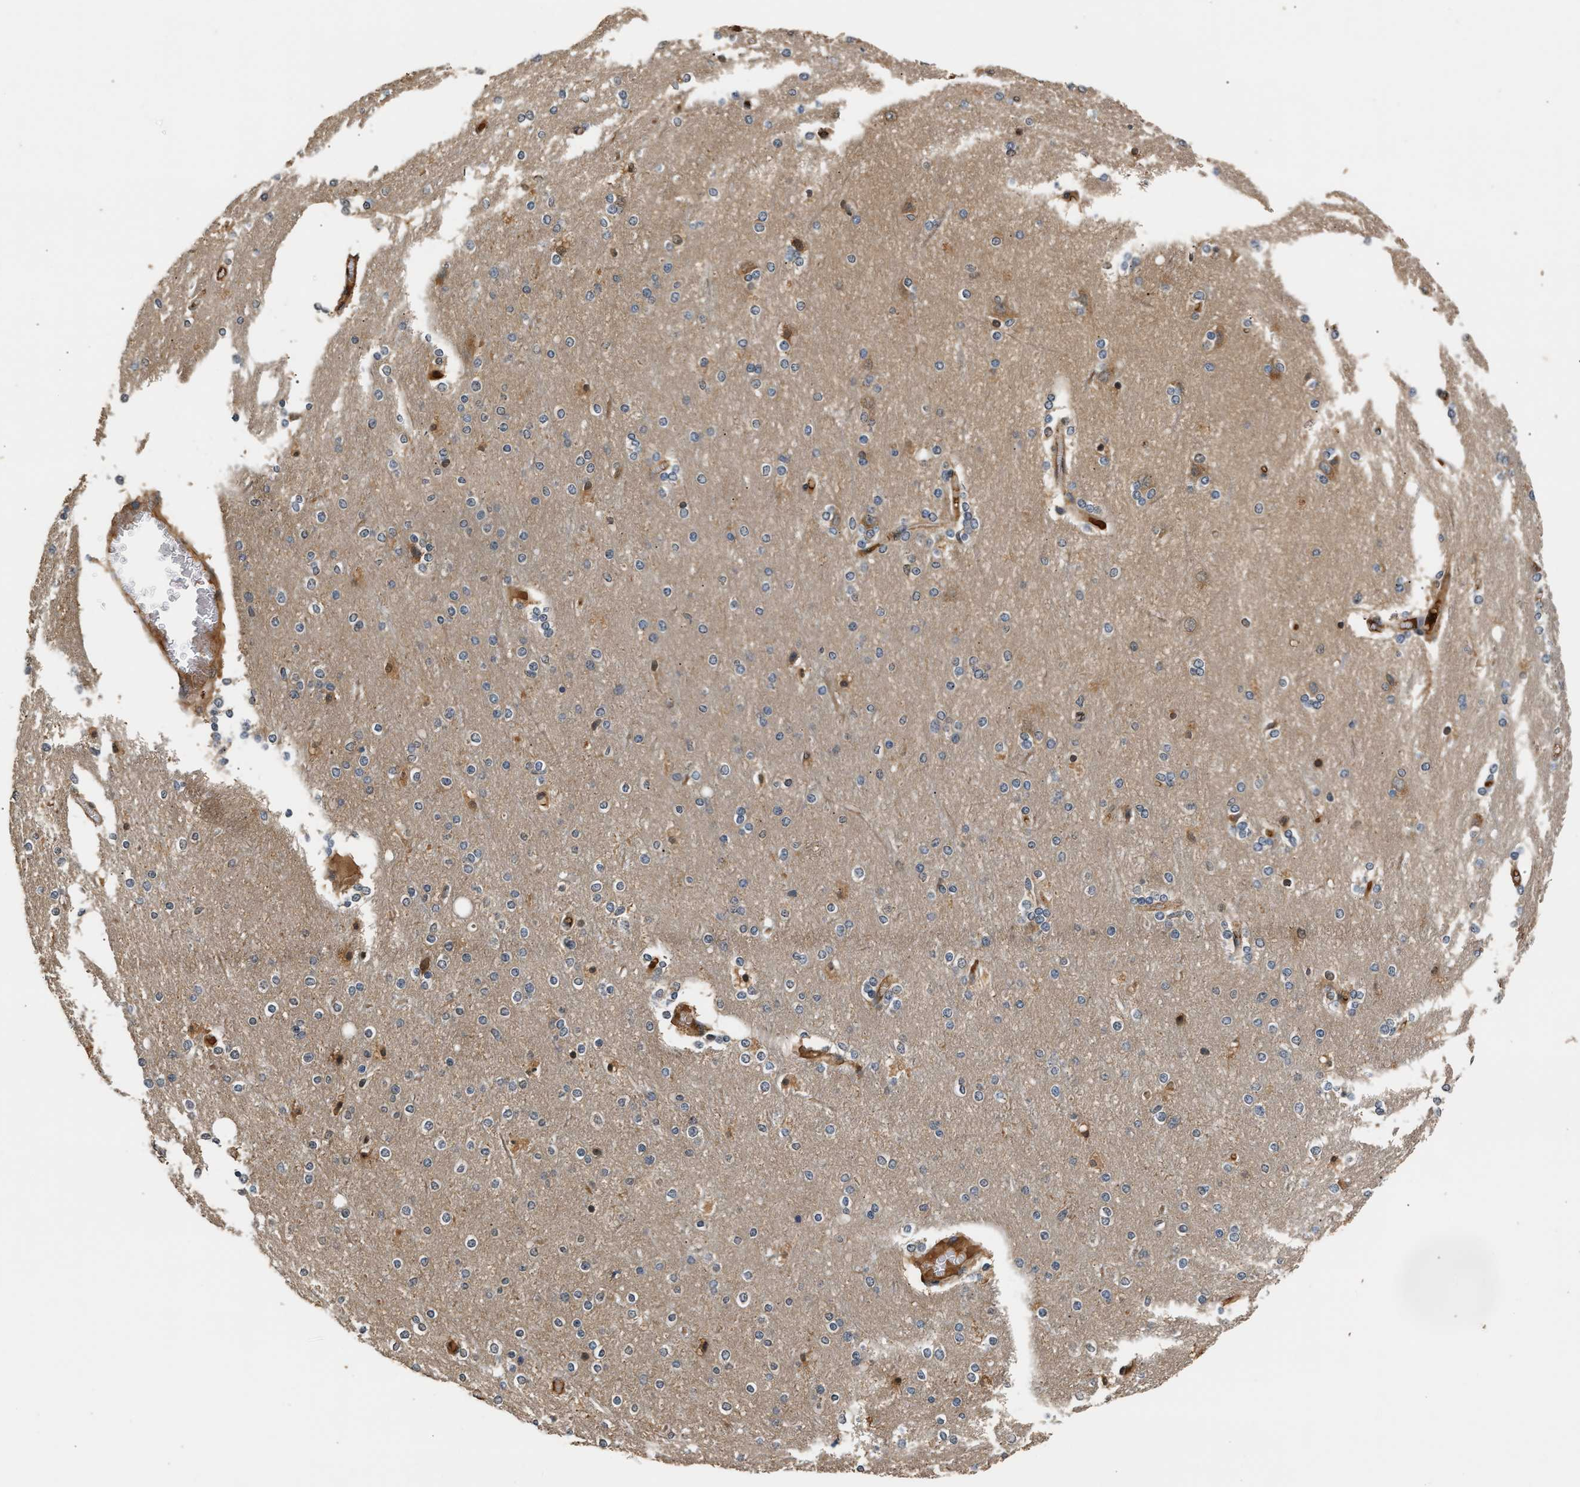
{"staining": {"intensity": "moderate", "quantity": ">75%", "location": "cytoplasmic/membranous"}, "tissue": "cerebral cortex", "cell_type": "Endothelial cells", "image_type": "normal", "snomed": [{"axis": "morphology", "description": "Normal tissue, NOS"}, {"axis": "topography", "description": "Cerebral cortex"}], "caption": "Normal cerebral cortex demonstrates moderate cytoplasmic/membranous expression in approximately >75% of endothelial cells Using DAB (3,3'-diaminobenzidine) (brown) and hematoxylin (blue) stains, captured at high magnification using brightfield microscopy..", "gene": "GPI", "patient": {"sex": "male", "age": 57}}